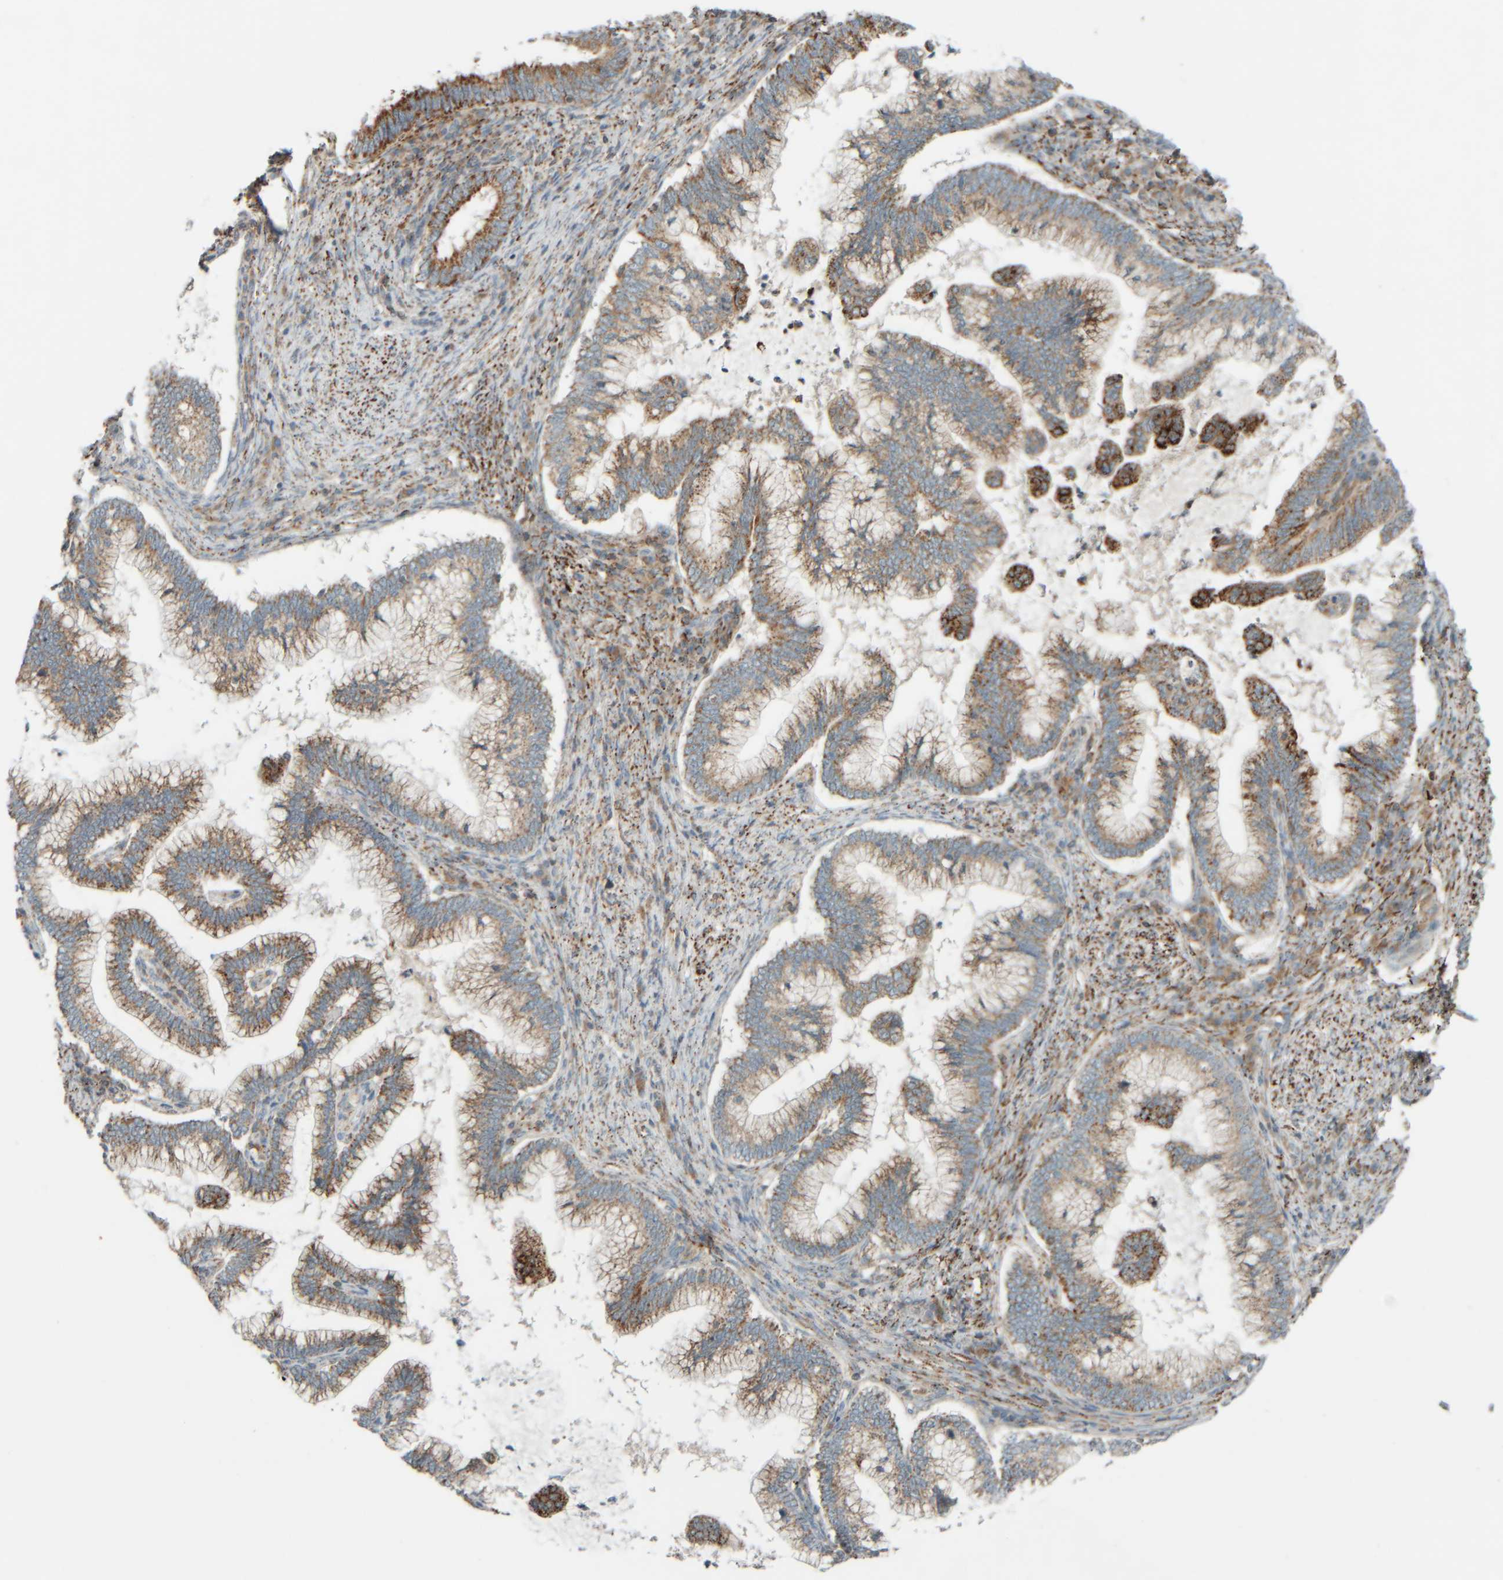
{"staining": {"intensity": "moderate", "quantity": ">75%", "location": "cytoplasmic/membranous"}, "tissue": "cervical cancer", "cell_type": "Tumor cells", "image_type": "cancer", "snomed": [{"axis": "morphology", "description": "Adenocarcinoma, NOS"}, {"axis": "topography", "description": "Cervix"}], "caption": "Moderate cytoplasmic/membranous protein expression is seen in approximately >75% of tumor cells in cervical cancer (adenocarcinoma).", "gene": "SPAG5", "patient": {"sex": "female", "age": 36}}